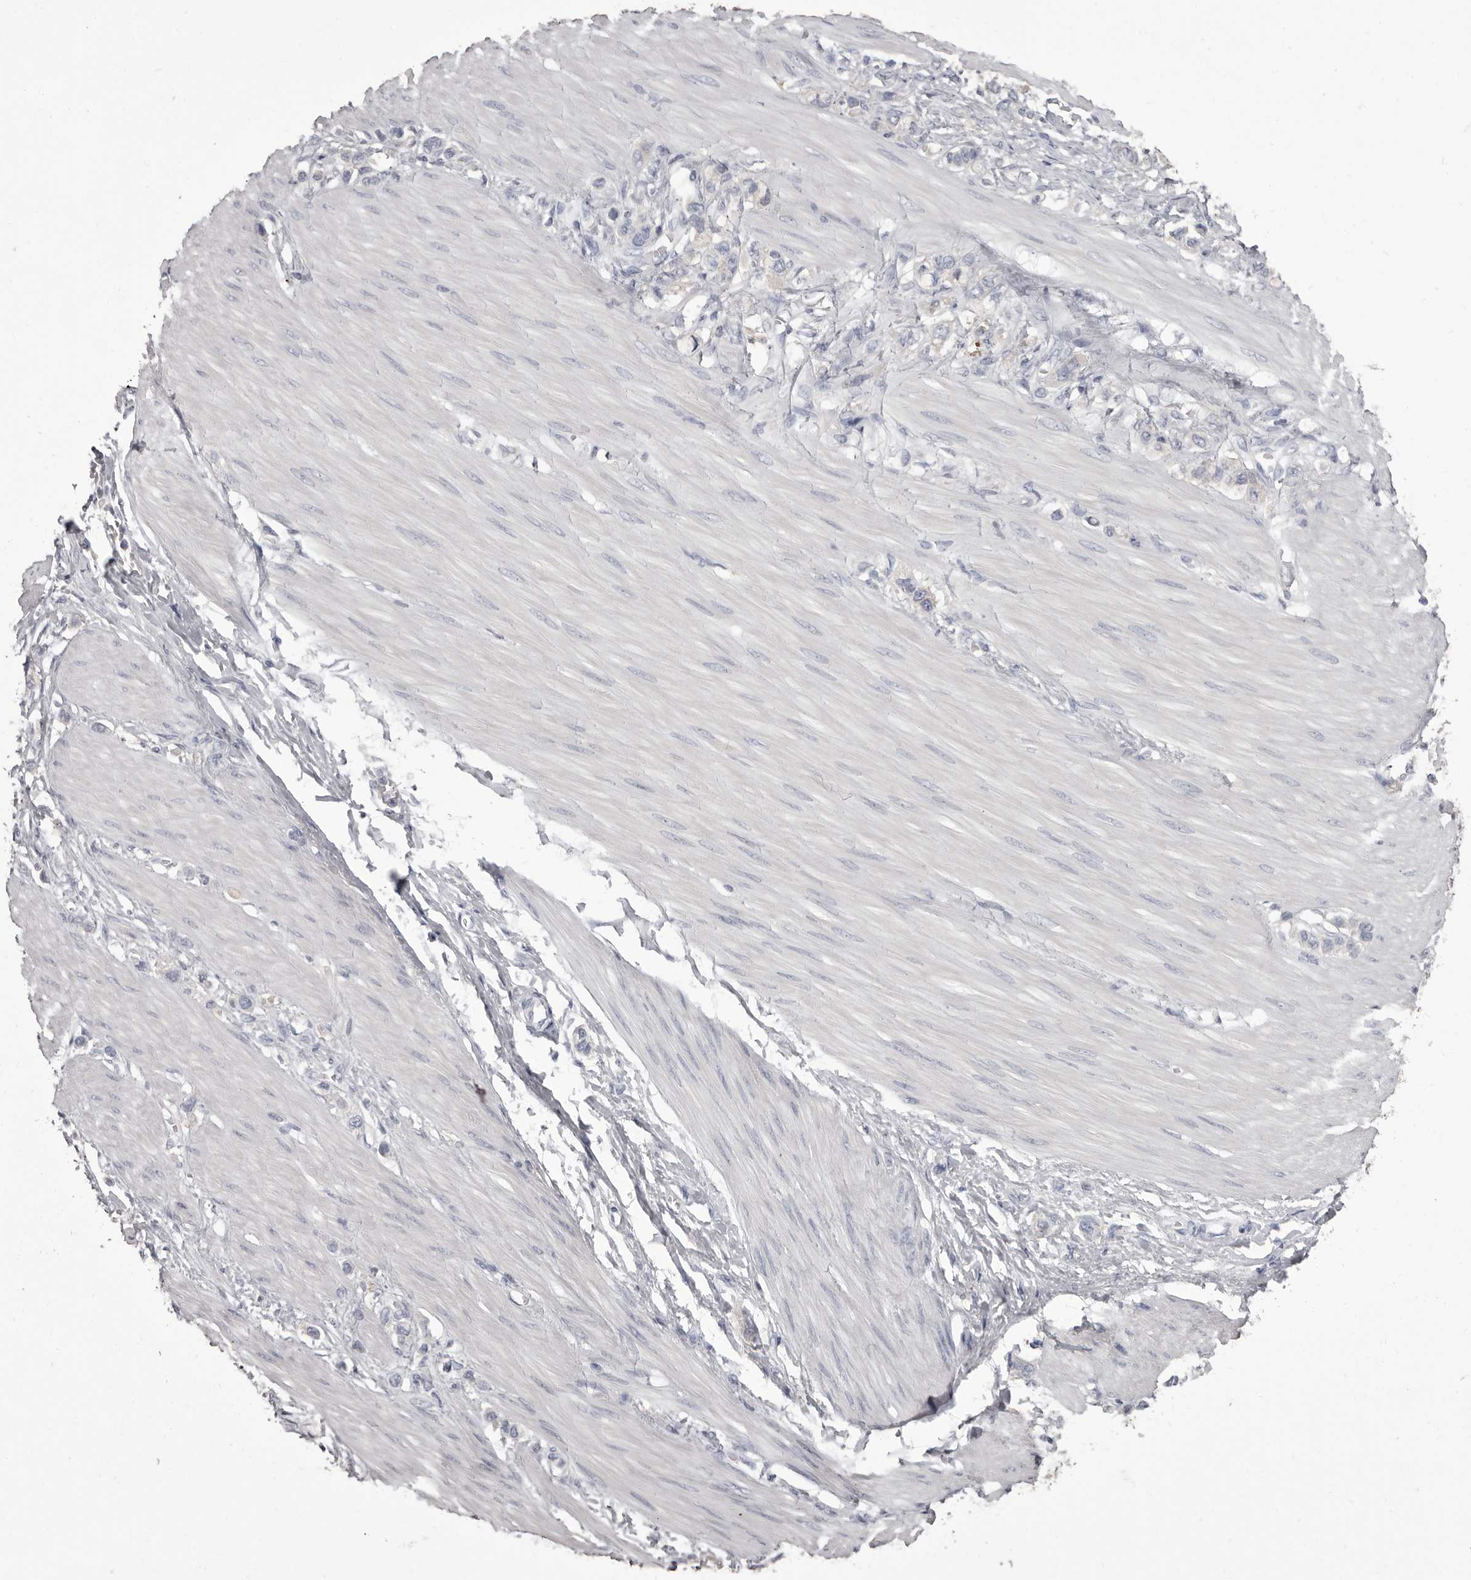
{"staining": {"intensity": "negative", "quantity": "none", "location": "none"}, "tissue": "stomach cancer", "cell_type": "Tumor cells", "image_type": "cancer", "snomed": [{"axis": "morphology", "description": "Adenocarcinoma, NOS"}, {"axis": "topography", "description": "Stomach"}], "caption": "Tumor cells are negative for protein expression in human stomach cancer (adenocarcinoma).", "gene": "APEH", "patient": {"sex": "female", "age": 65}}